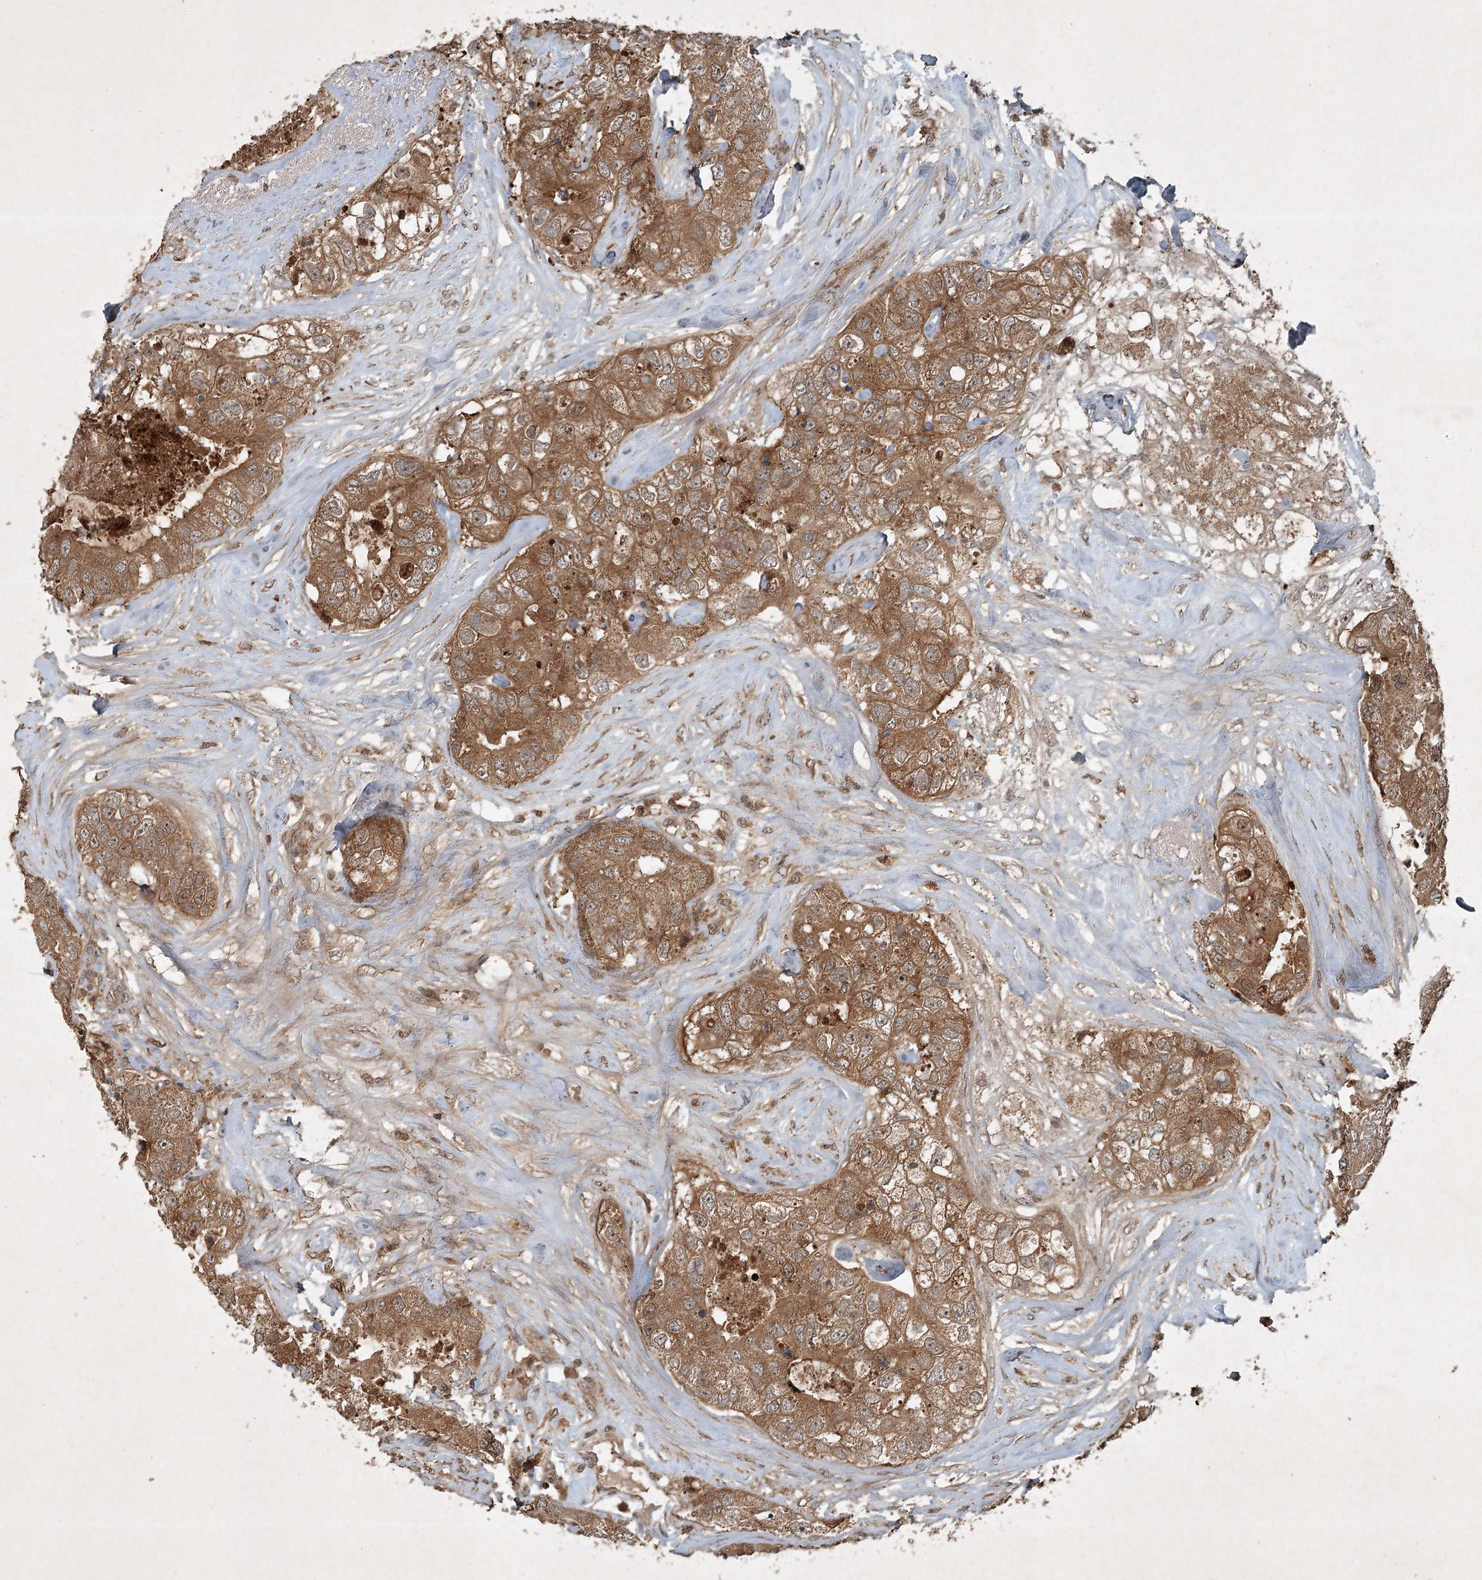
{"staining": {"intensity": "moderate", "quantity": ">75%", "location": "cytoplasmic/membranous"}, "tissue": "breast cancer", "cell_type": "Tumor cells", "image_type": "cancer", "snomed": [{"axis": "morphology", "description": "Duct carcinoma"}, {"axis": "topography", "description": "Breast"}], "caption": "Breast cancer stained for a protein (brown) displays moderate cytoplasmic/membranous positive positivity in approximately >75% of tumor cells.", "gene": "UNC93A", "patient": {"sex": "female", "age": 62}}